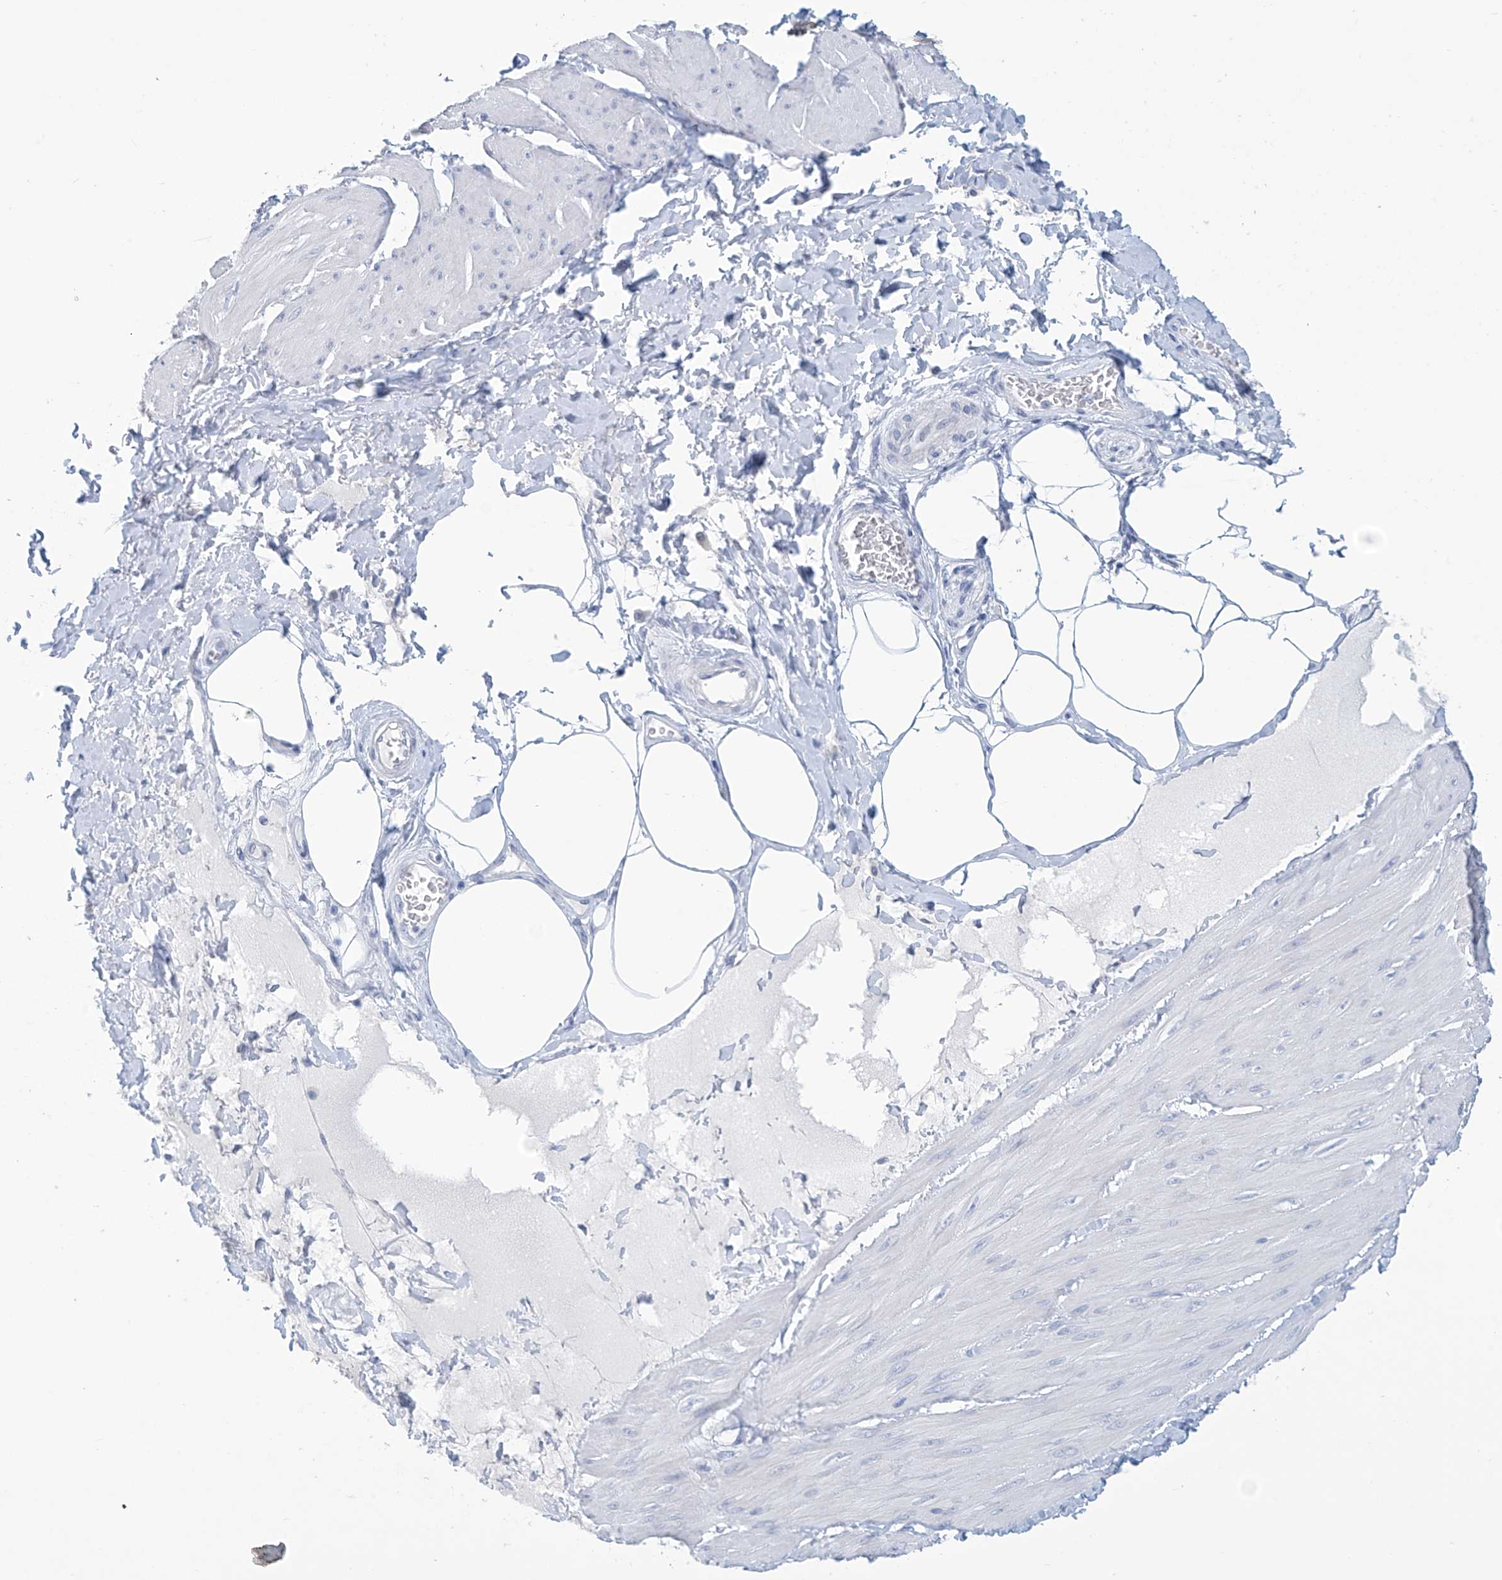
{"staining": {"intensity": "negative", "quantity": "none", "location": "none"}, "tissue": "smooth muscle", "cell_type": "Smooth muscle cells", "image_type": "normal", "snomed": [{"axis": "morphology", "description": "Urothelial carcinoma, High grade"}, {"axis": "topography", "description": "Urinary bladder"}], "caption": "There is no significant expression in smooth muscle cells of smooth muscle. The staining is performed using DAB brown chromogen with nuclei counter-stained in using hematoxylin.", "gene": "DSP", "patient": {"sex": "male", "age": 46}}